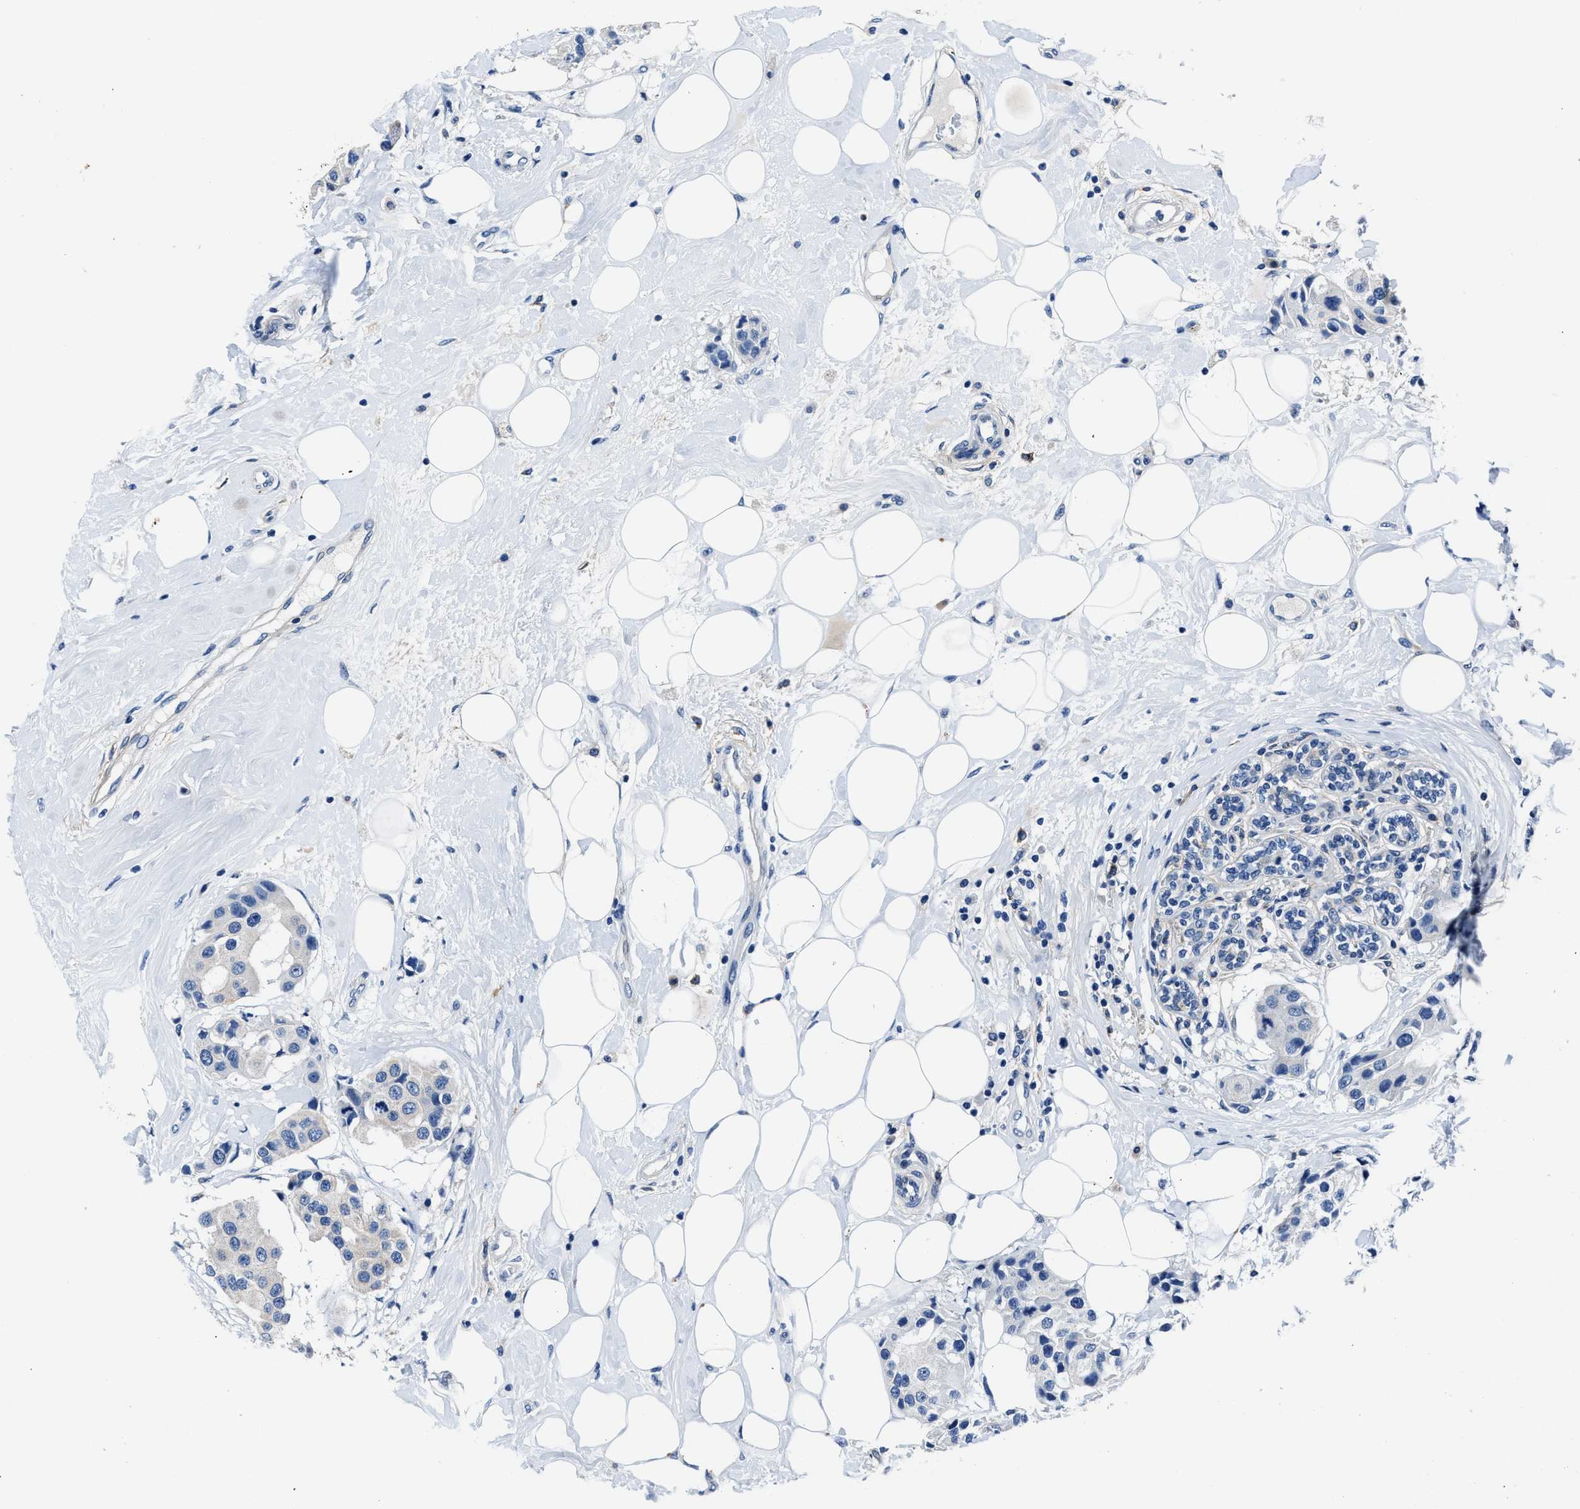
{"staining": {"intensity": "negative", "quantity": "none", "location": "none"}, "tissue": "breast cancer", "cell_type": "Tumor cells", "image_type": "cancer", "snomed": [{"axis": "morphology", "description": "Normal tissue, NOS"}, {"axis": "morphology", "description": "Duct carcinoma"}, {"axis": "topography", "description": "Breast"}], "caption": "A histopathology image of breast cancer stained for a protein reveals no brown staining in tumor cells. (IHC, brightfield microscopy, high magnification).", "gene": "FGL2", "patient": {"sex": "female", "age": 39}}